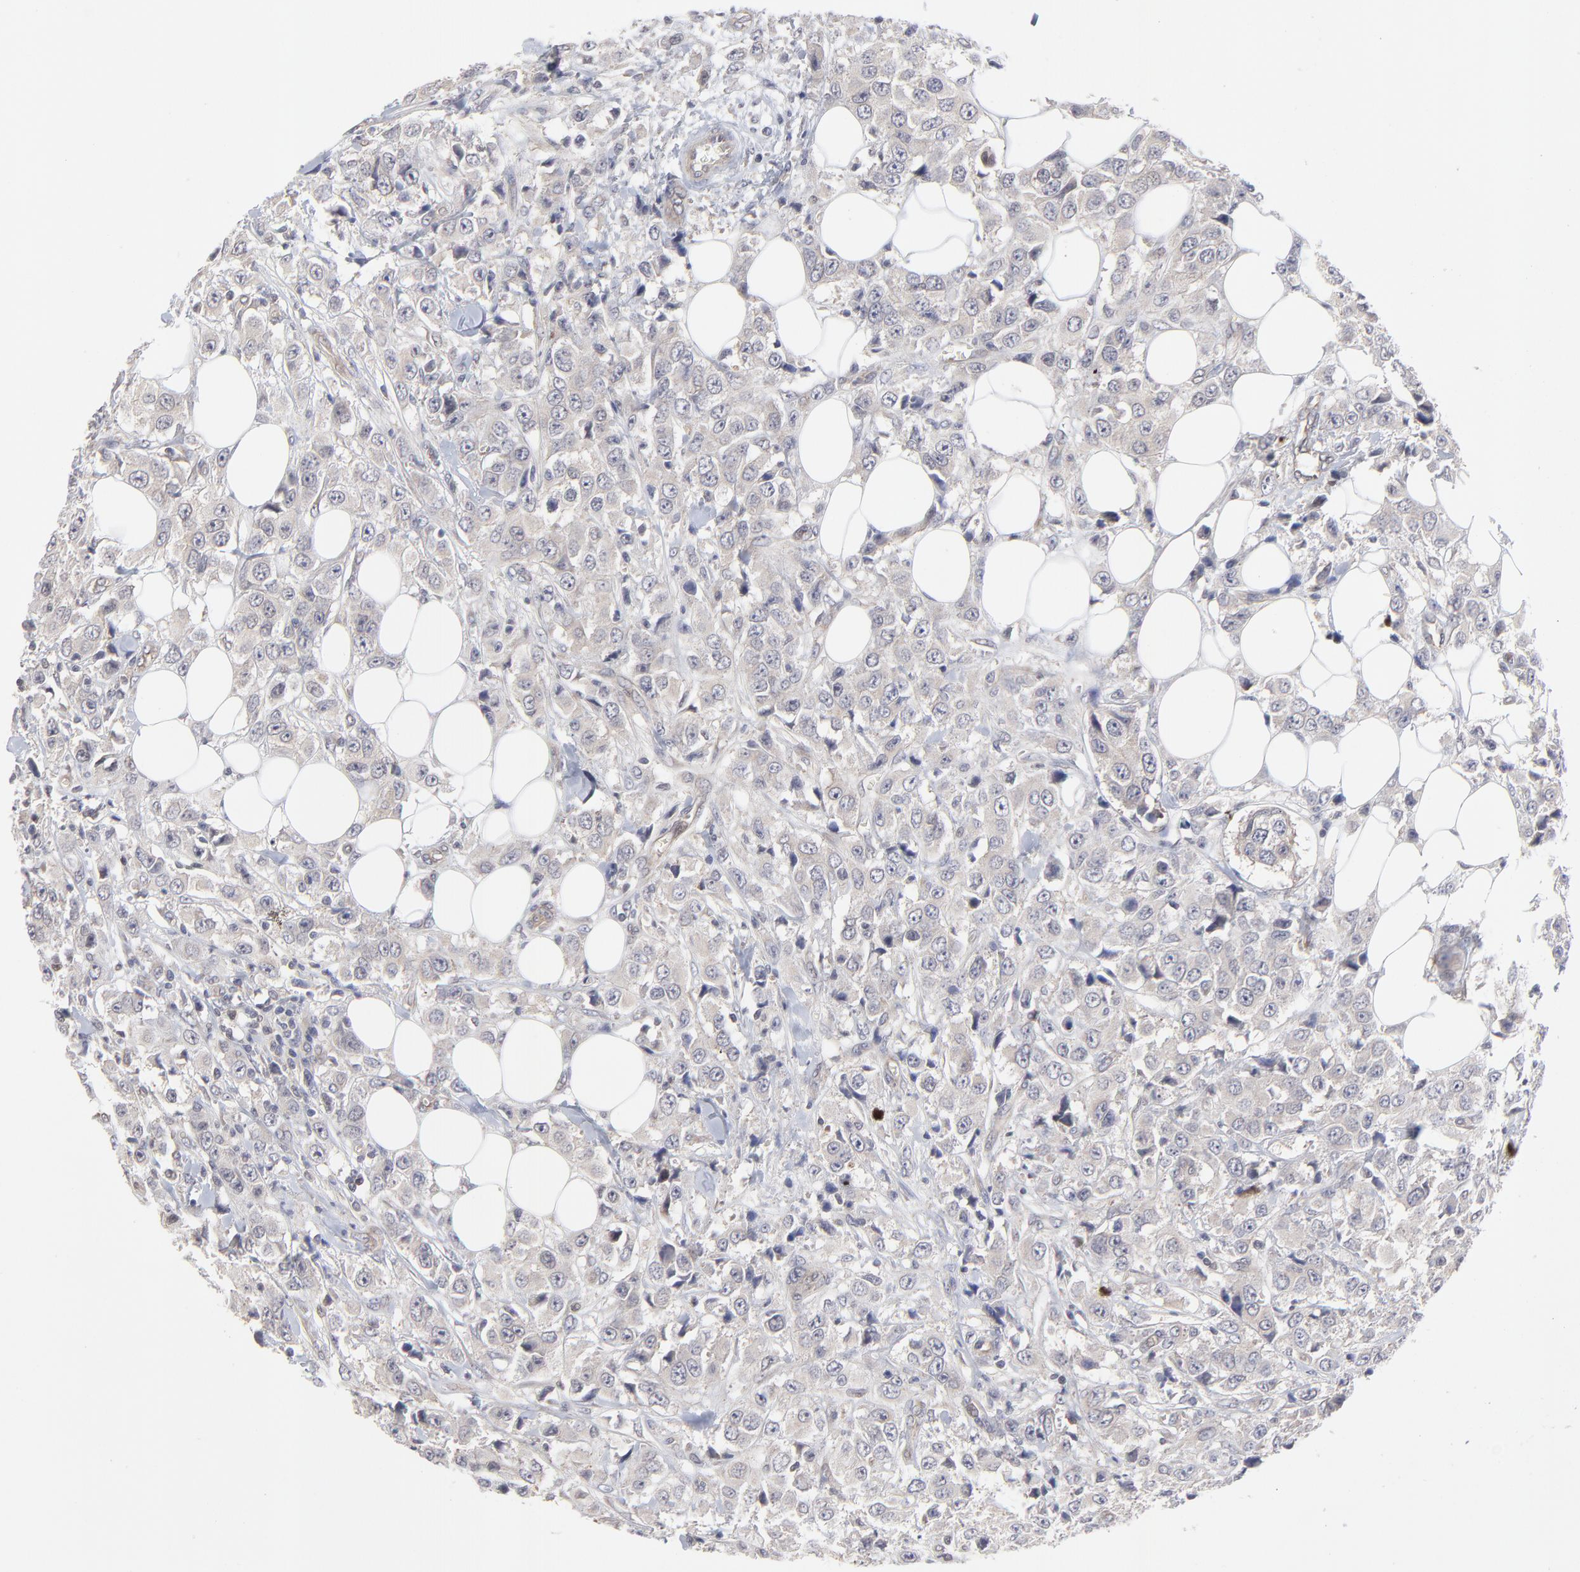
{"staining": {"intensity": "weak", "quantity": ">75%", "location": "cytoplasmic/membranous"}, "tissue": "breast cancer", "cell_type": "Tumor cells", "image_type": "cancer", "snomed": [{"axis": "morphology", "description": "Duct carcinoma"}, {"axis": "topography", "description": "Breast"}], "caption": "Human invasive ductal carcinoma (breast) stained with a protein marker displays weak staining in tumor cells.", "gene": "ZNF157", "patient": {"sex": "female", "age": 58}}